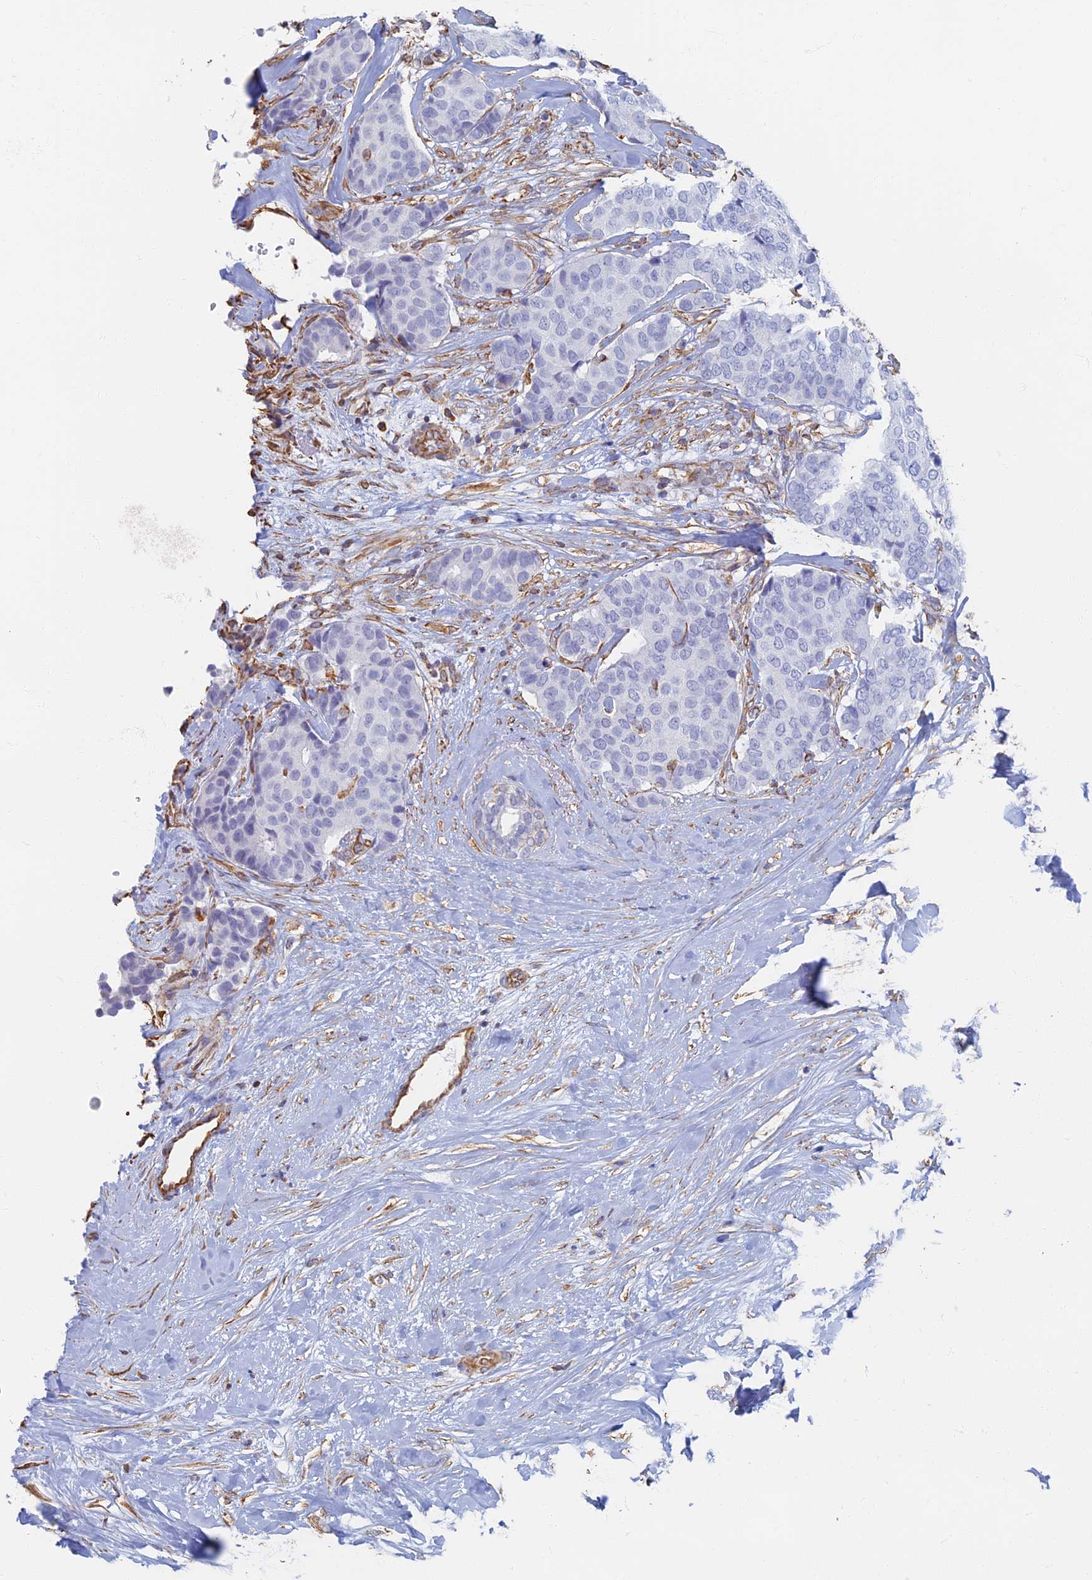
{"staining": {"intensity": "negative", "quantity": "none", "location": "none"}, "tissue": "breast cancer", "cell_type": "Tumor cells", "image_type": "cancer", "snomed": [{"axis": "morphology", "description": "Duct carcinoma"}, {"axis": "topography", "description": "Breast"}], "caption": "Human invasive ductal carcinoma (breast) stained for a protein using immunohistochemistry (IHC) exhibits no expression in tumor cells.", "gene": "RMC1", "patient": {"sex": "female", "age": 75}}